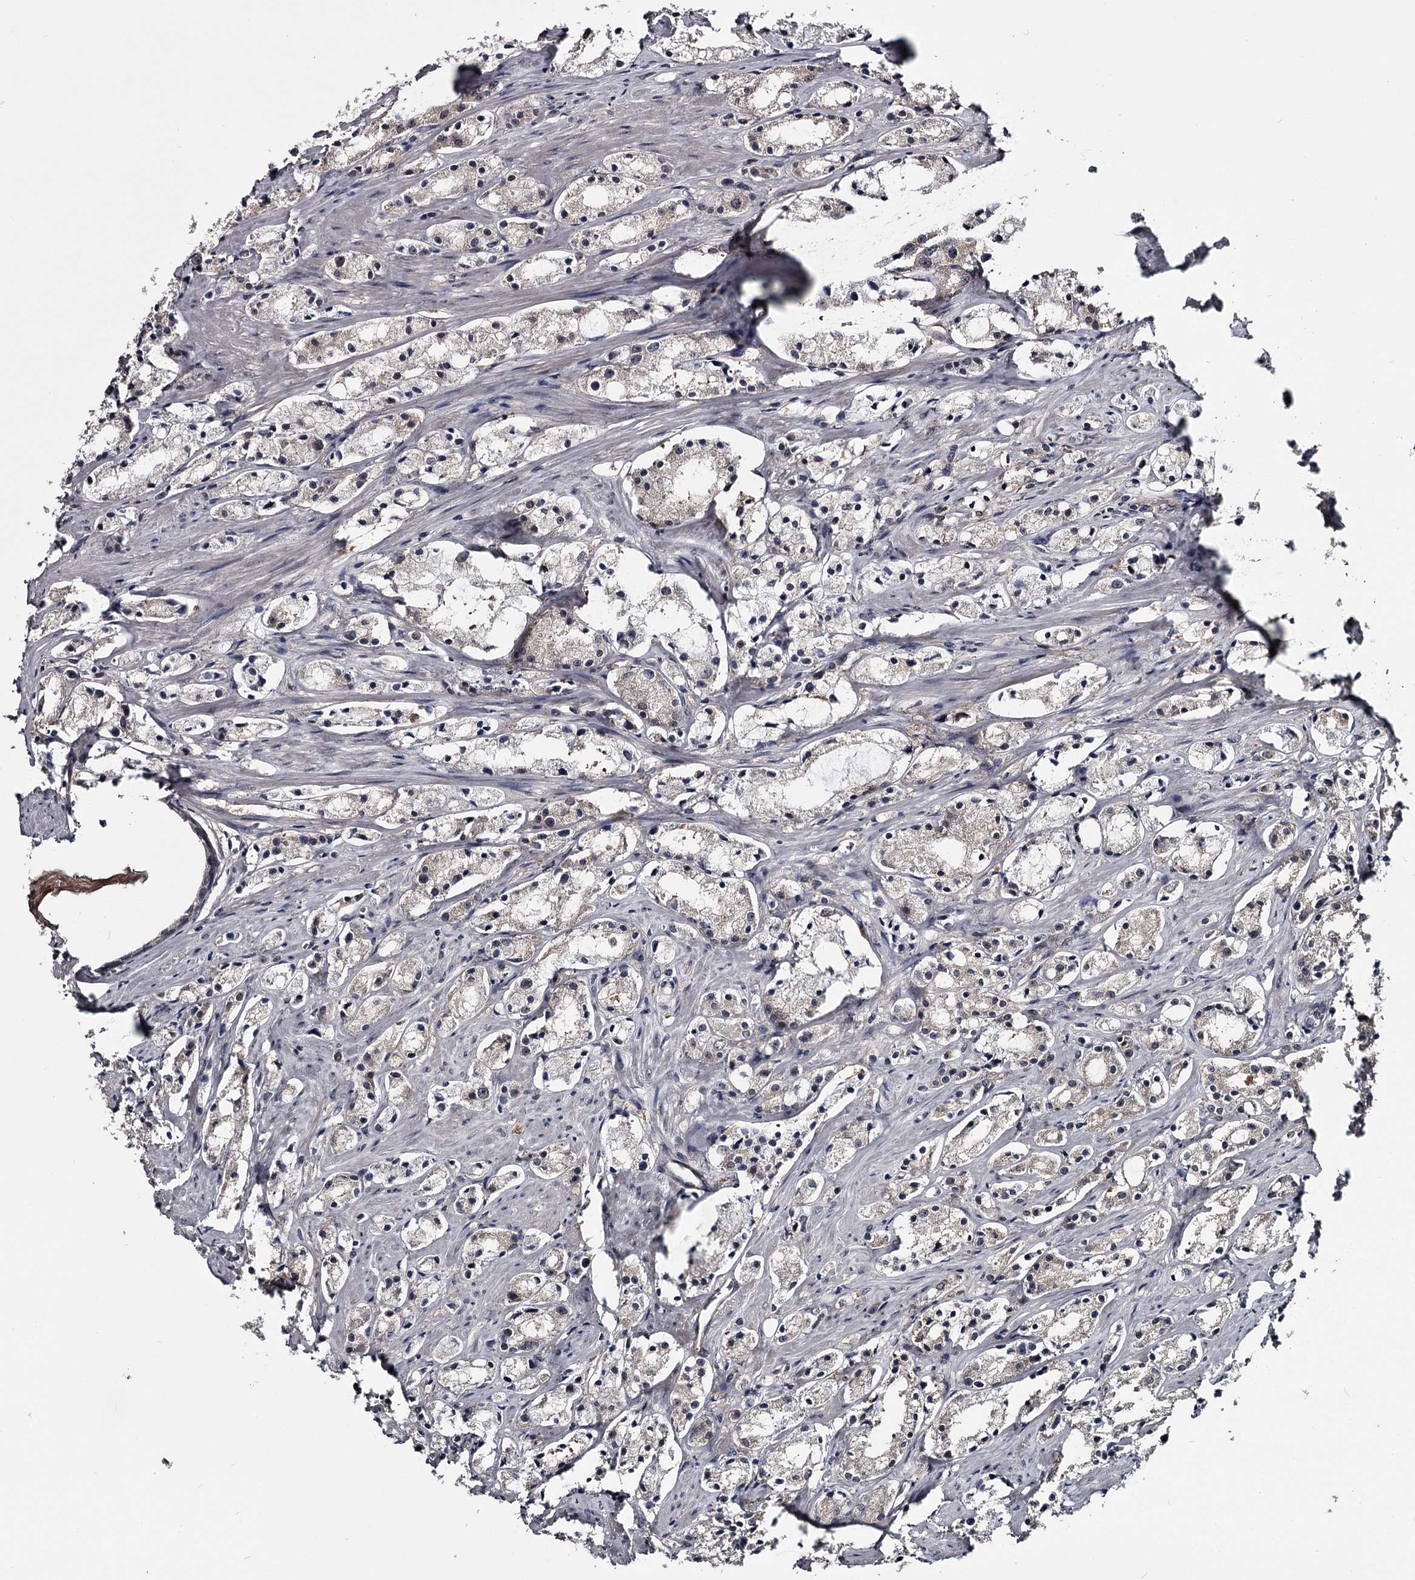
{"staining": {"intensity": "negative", "quantity": "none", "location": "none"}, "tissue": "prostate cancer", "cell_type": "Tumor cells", "image_type": "cancer", "snomed": [{"axis": "morphology", "description": "Adenocarcinoma, High grade"}, {"axis": "topography", "description": "Prostate"}], "caption": "Protein analysis of prostate cancer exhibits no significant staining in tumor cells.", "gene": "DAO", "patient": {"sex": "male", "age": 66}}